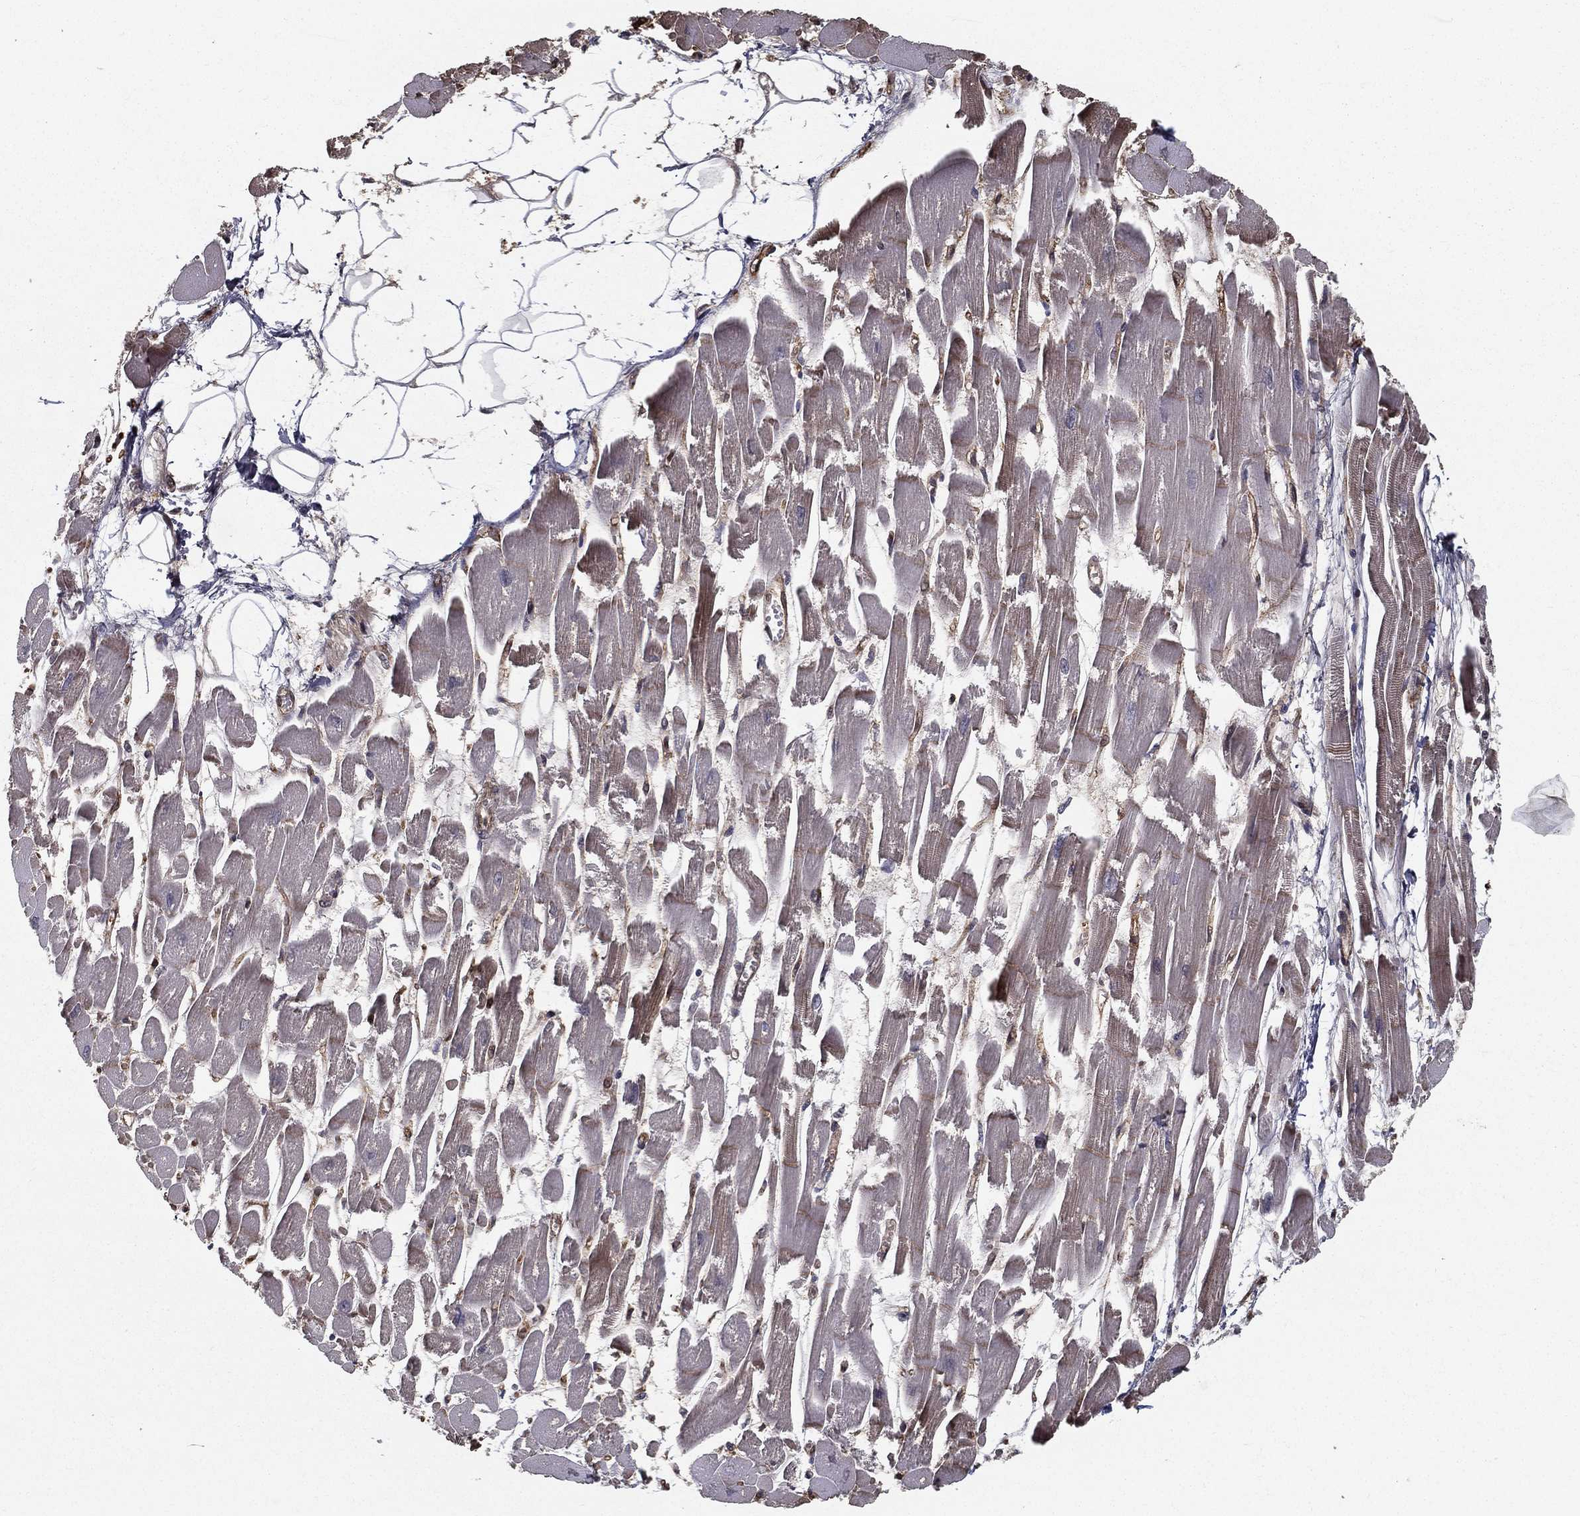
{"staining": {"intensity": "weak", "quantity": "<25%", "location": "cytoplasmic/membranous"}, "tissue": "heart muscle", "cell_type": "Cardiomyocytes", "image_type": "normal", "snomed": [{"axis": "morphology", "description": "Normal tissue, NOS"}, {"axis": "topography", "description": "Heart"}], "caption": "Immunohistochemical staining of benign human heart muscle demonstrates no significant positivity in cardiomyocytes.", "gene": "SLC6A6", "patient": {"sex": "female", "age": 52}}